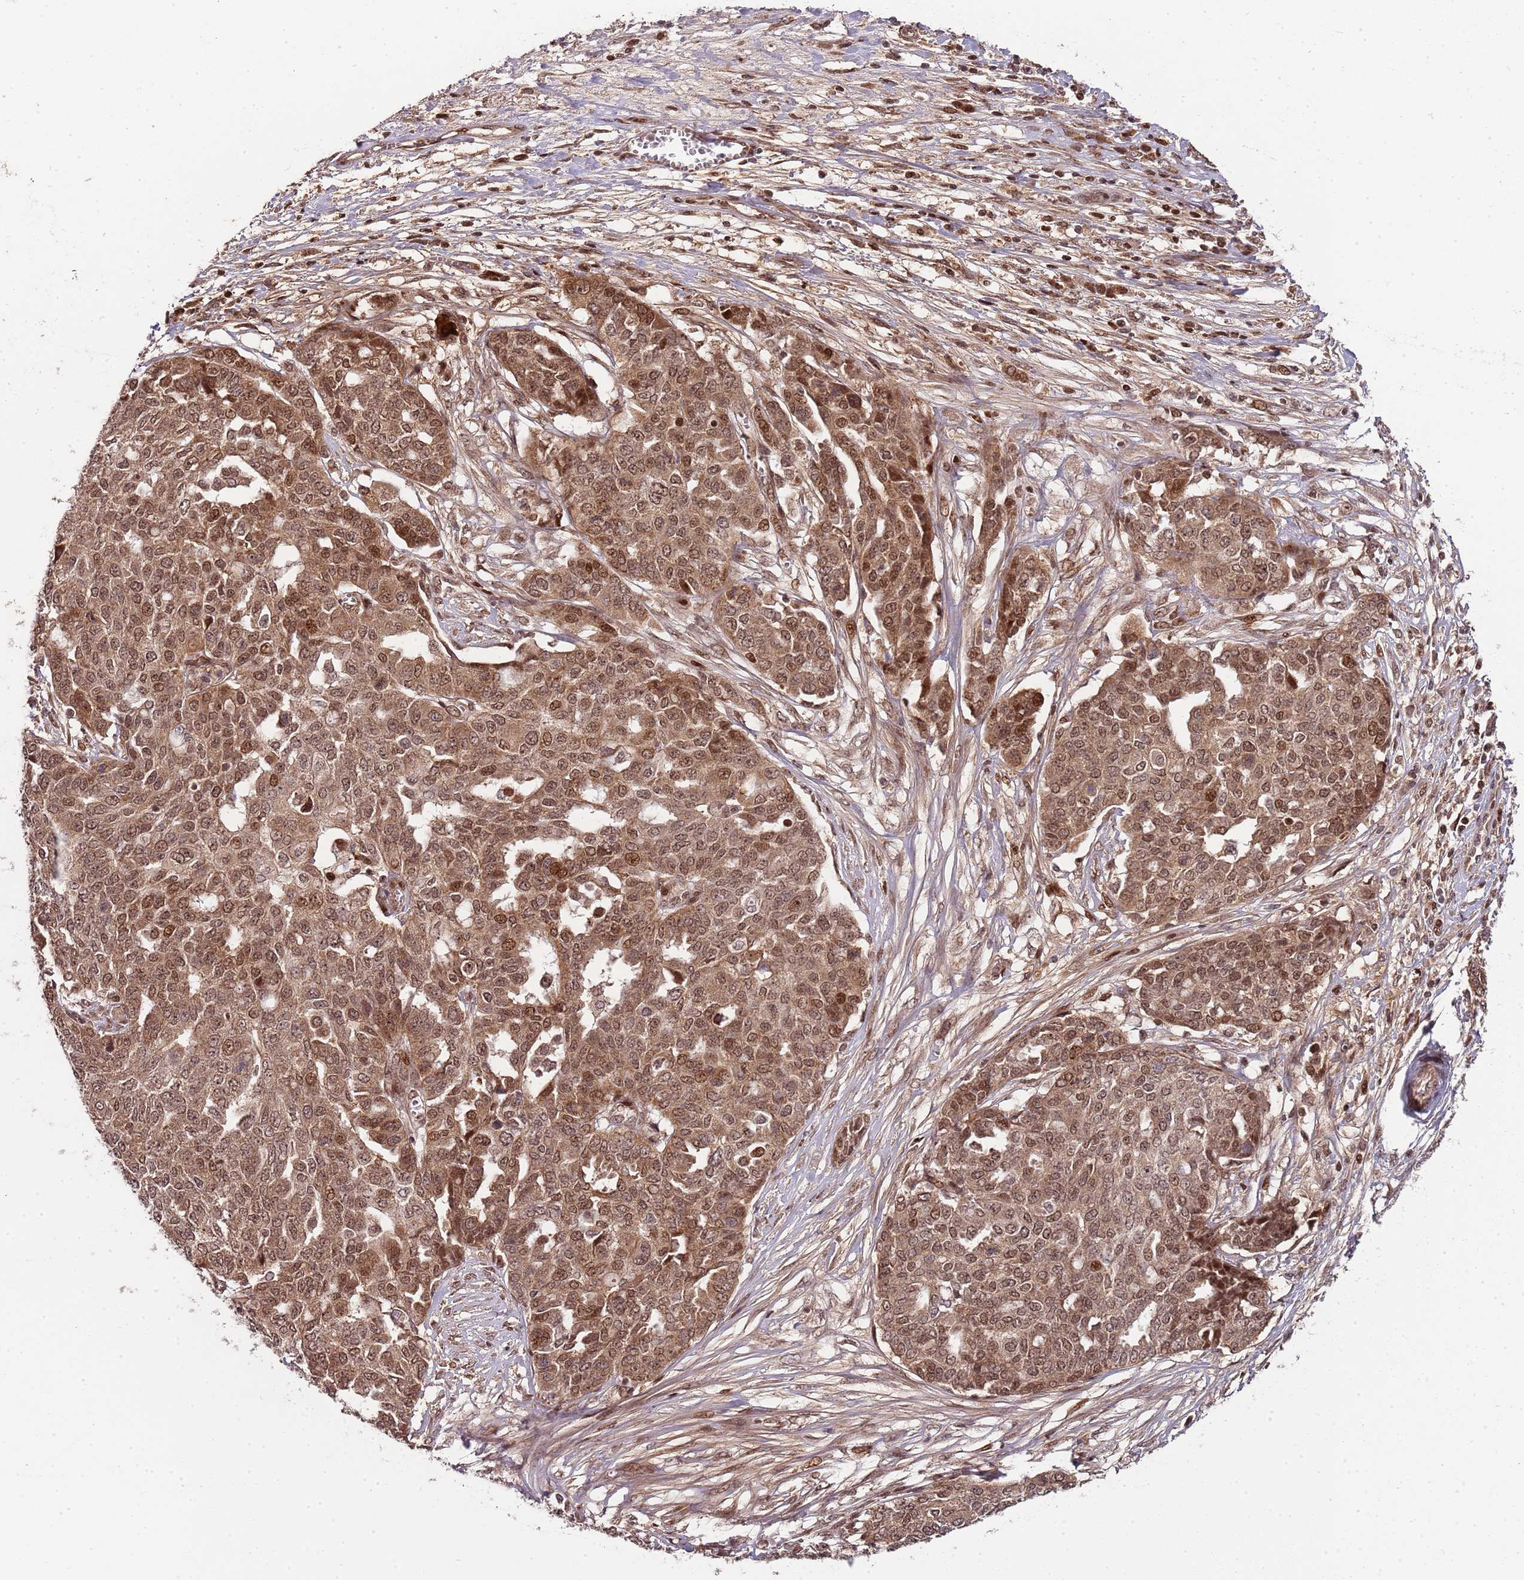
{"staining": {"intensity": "moderate", "quantity": ">75%", "location": "cytoplasmic/membranous,nuclear"}, "tissue": "ovarian cancer", "cell_type": "Tumor cells", "image_type": "cancer", "snomed": [{"axis": "morphology", "description": "Cystadenocarcinoma, serous, NOS"}, {"axis": "topography", "description": "Soft tissue"}, {"axis": "topography", "description": "Ovary"}], "caption": "Brown immunohistochemical staining in ovarian cancer (serous cystadenocarcinoma) displays moderate cytoplasmic/membranous and nuclear expression in about >75% of tumor cells.", "gene": "EDC3", "patient": {"sex": "female", "age": 57}}